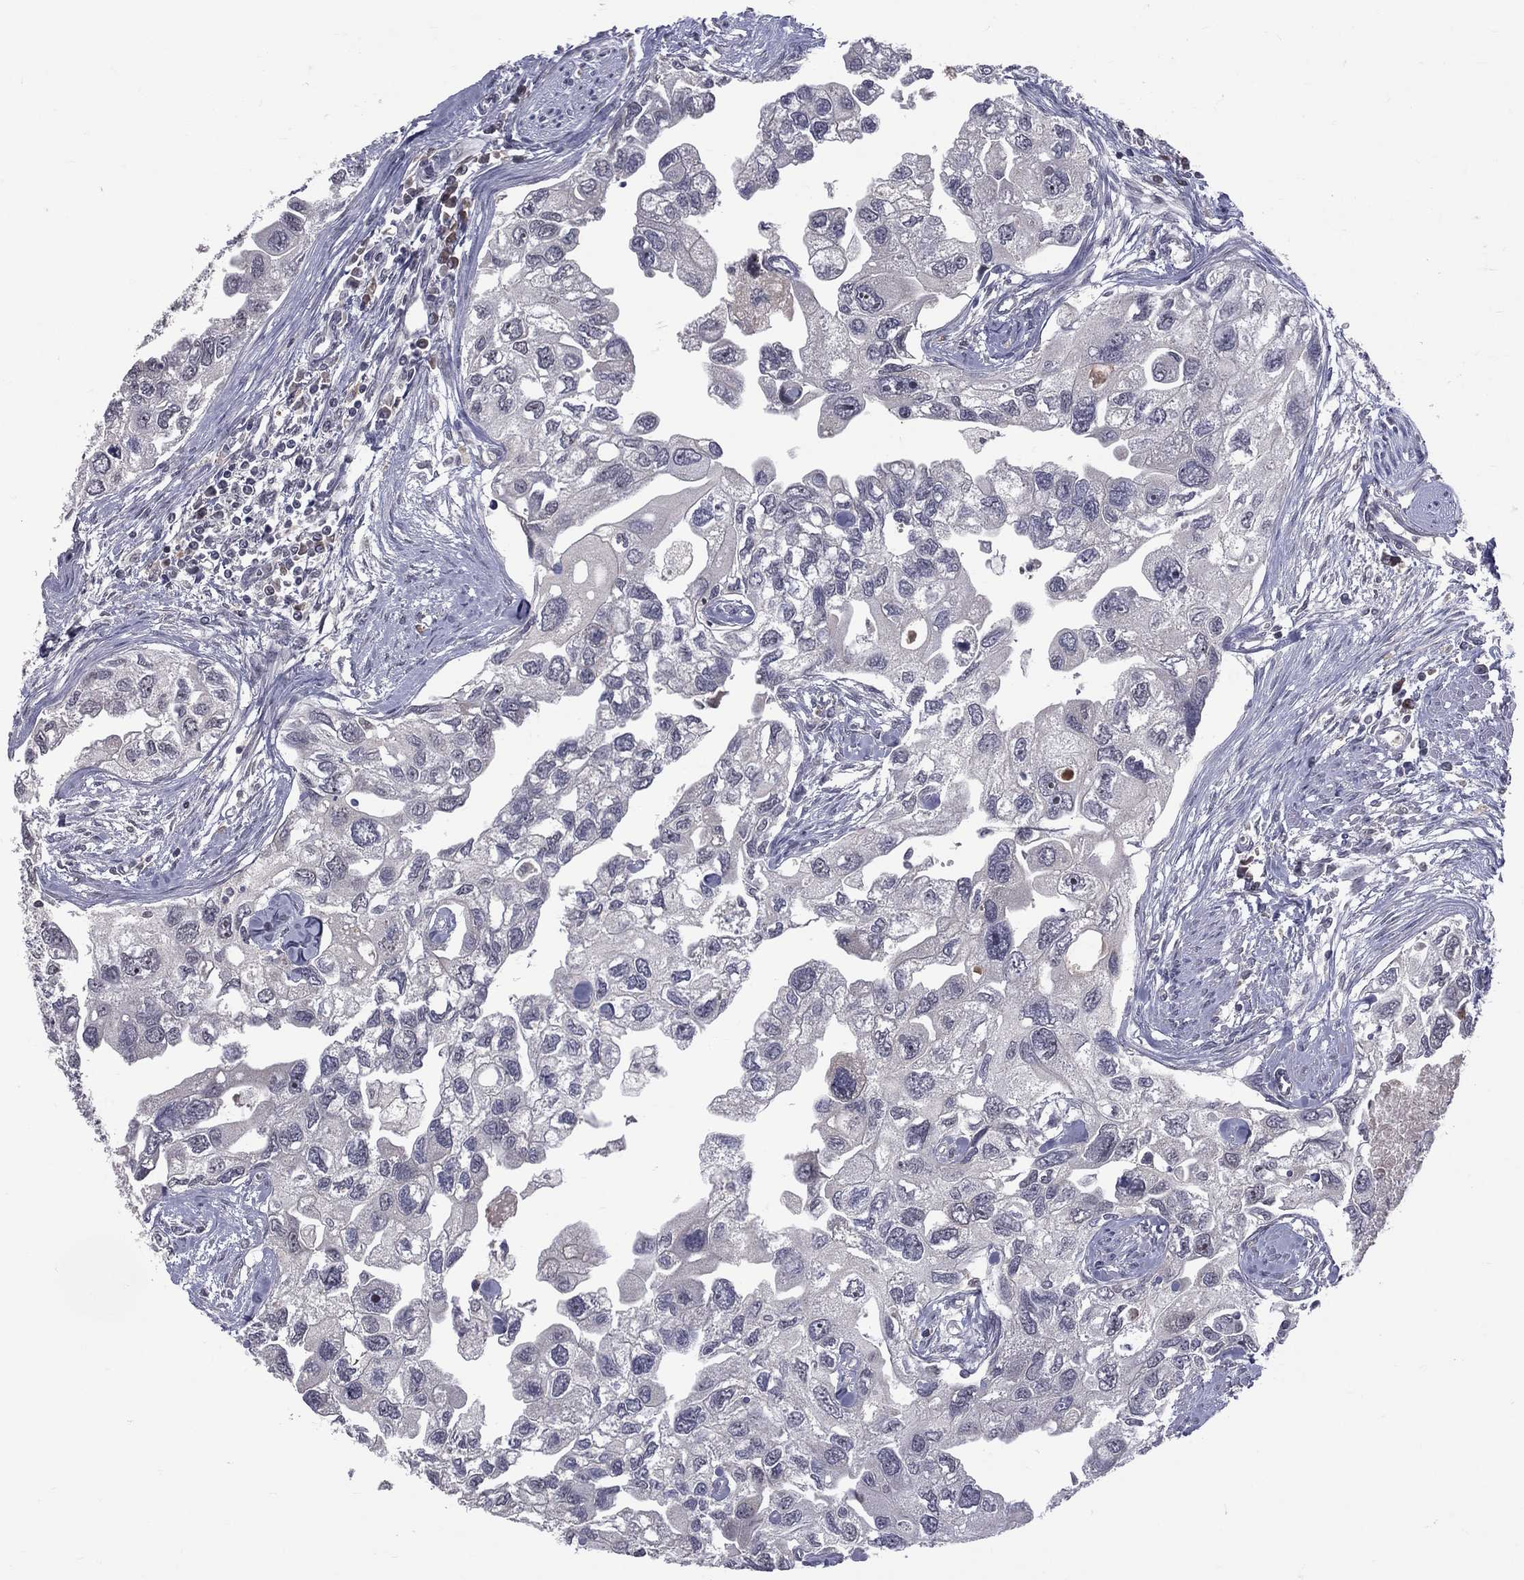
{"staining": {"intensity": "negative", "quantity": "none", "location": "none"}, "tissue": "urothelial cancer", "cell_type": "Tumor cells", "image_type": "cancer", "snomed": [{"axis": "morphology", "description": "Urothelial carcinoma, High grade"}, {"axis": "topography", "description": "Urinary bladder"}], "caption": "A micrograph of human urothelial cancer is negative for staining in tumor cells.", "gene": "DSG4", "patient": {"sex": "male", "age": 59}}